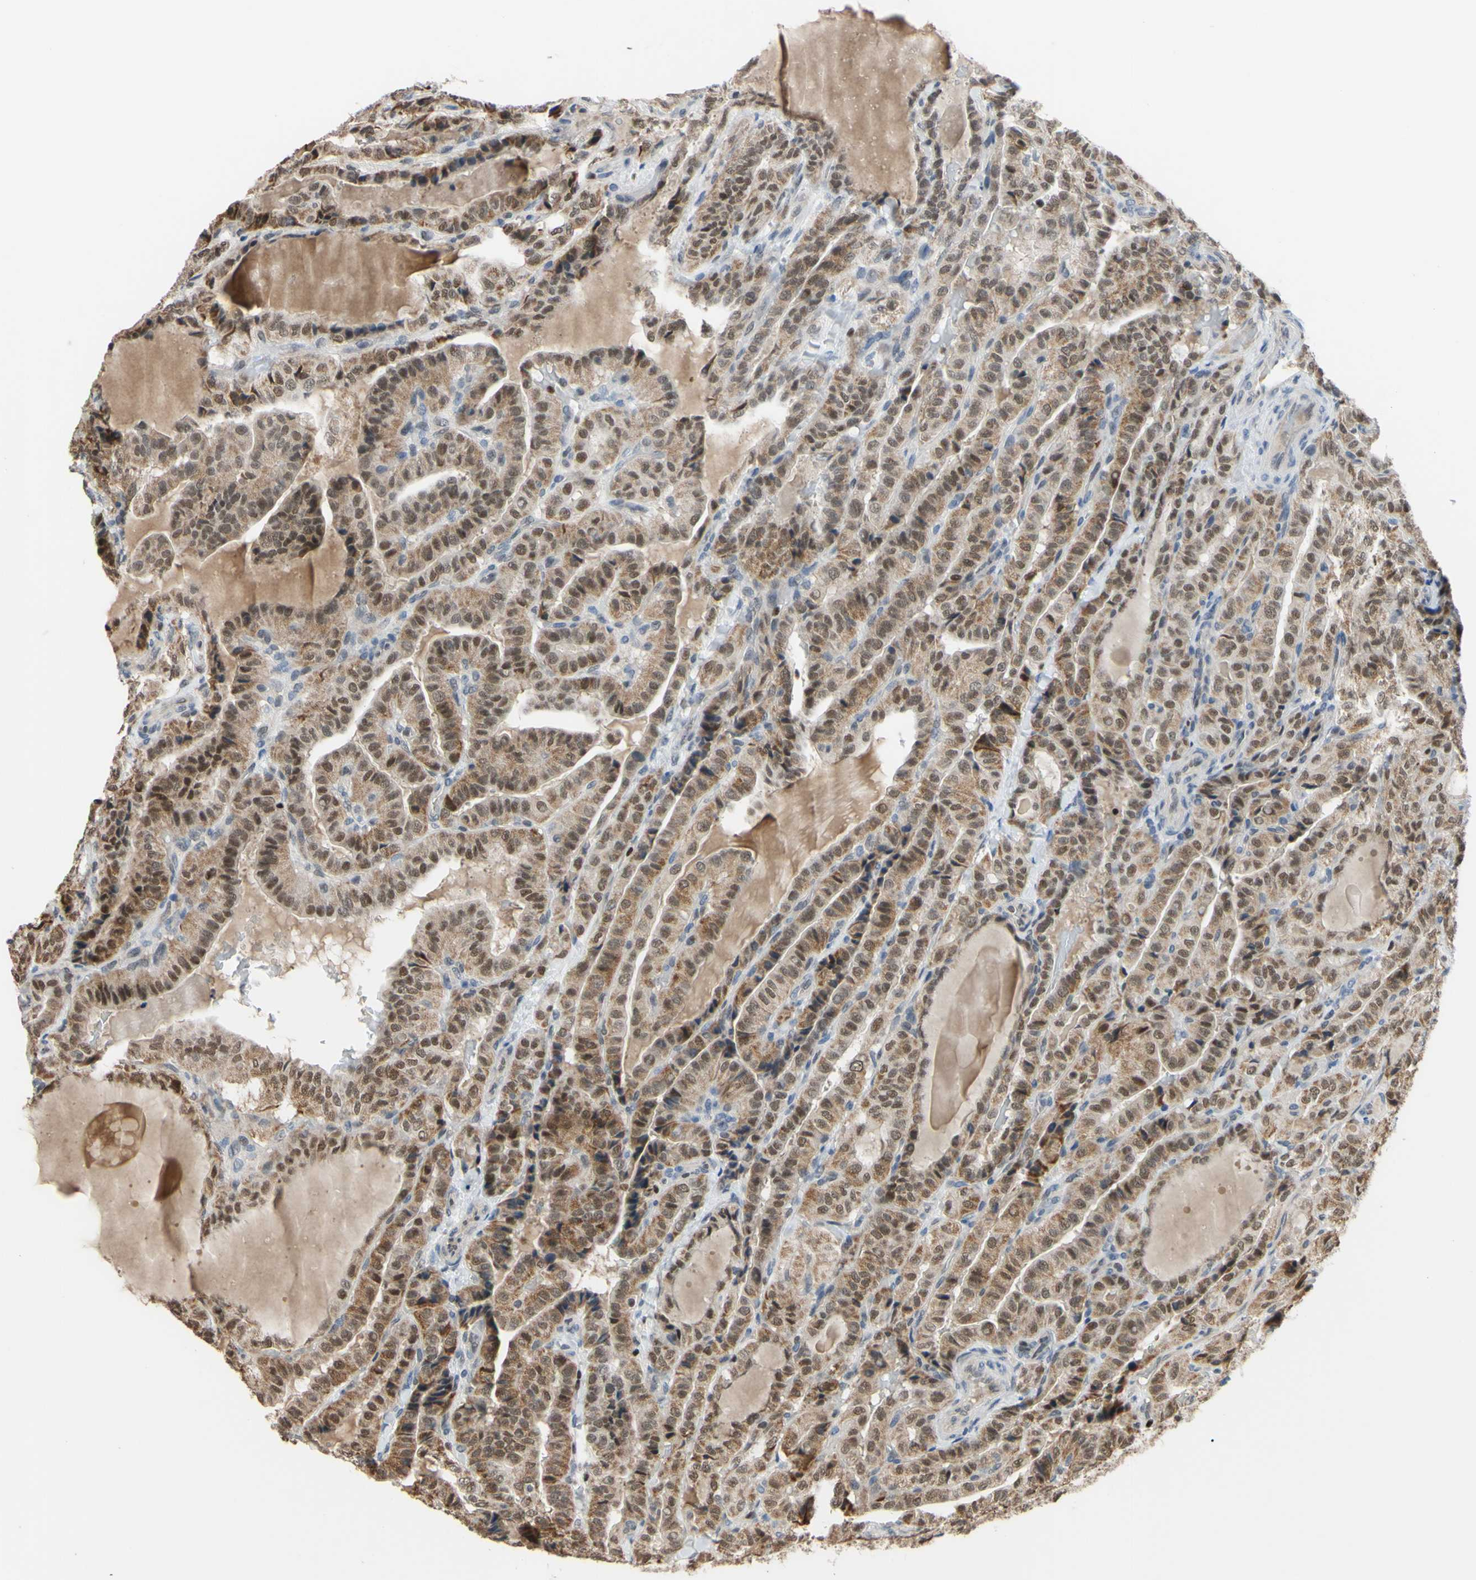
{"staining": {"intensity": "moderate", "quantity": ">75%", "location": "cytoplasmic/membranous,nuclear"}, "tissue": "thyroid cancer", "cell_type": "Tumor cells", "image_type": "cancer", "snomed": [{"axis": "morphology", "description": "Papillary adenocarcinoma, NOS"}, {"axis": "topography", "description": "Thyroid gland"}], "caption": "Immunohistochemical staining of papillary adenocarcinoma (thyroid) reveals medium levels of moderate cytoplasmic/membranous and nuclear positivity in about >75% of tumor cells.", "gene": "SP4", "patient": {"sex": "male", "age": 77}}